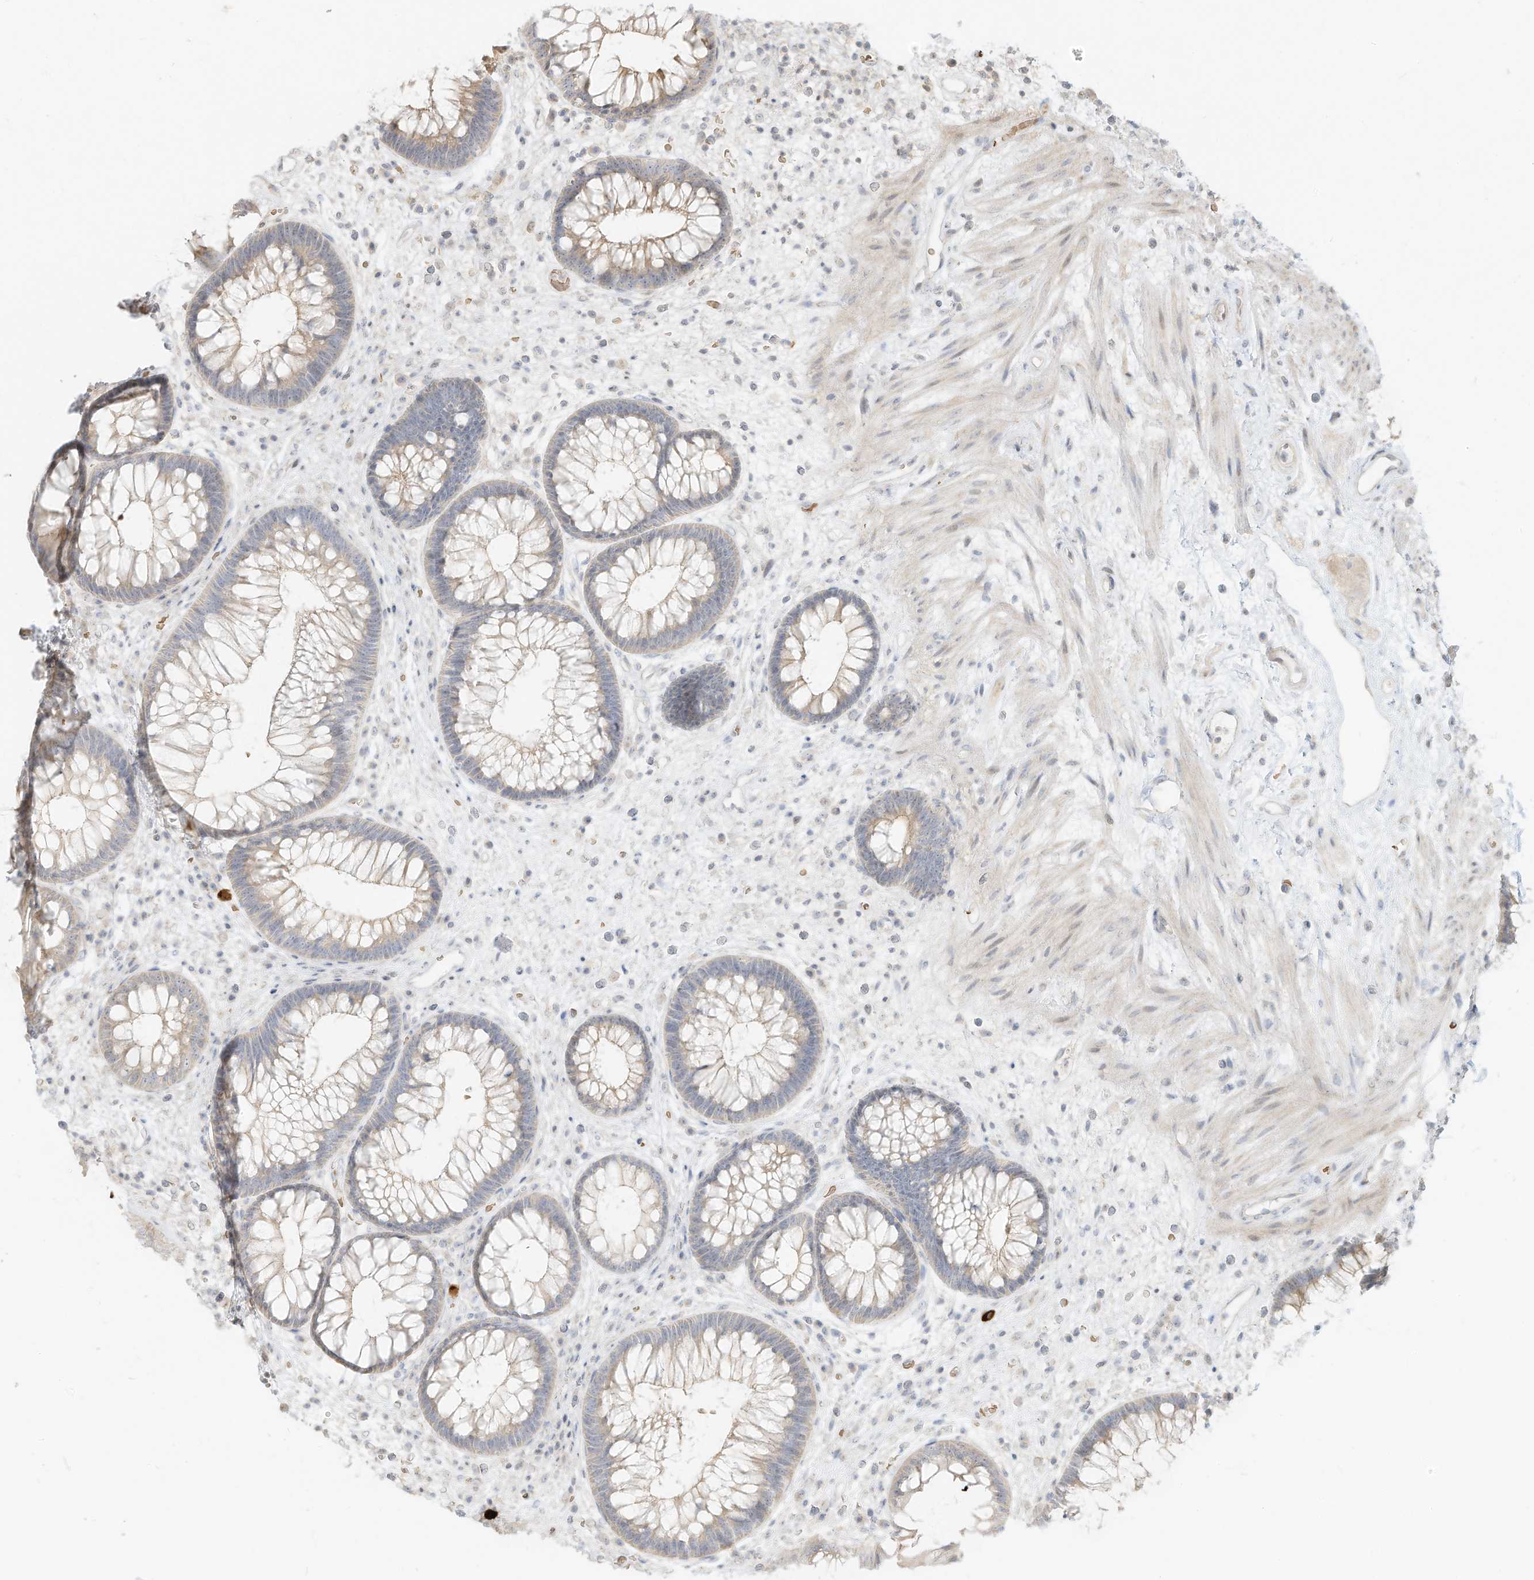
{"staining": {"intensity": "weak", "quantity": "<25%", "location": "cytoplasmic/membranous"}, "tissue": "rectum", "cell_type": "Glandular cells", "image_type": "normal", "snomed": [{"axis": "morphology", "description": "Normal tissue, NOS"}, {"axis": "topography", "description": "Rectum"}], "caption": "High power microscopy image of an IHC histopathology image of normal rectum, revealing no significant positivity in glandular cells. (Brightfield microscopy of DAB (3,3'-diaminobenzidine) immunohistochemistry at high magnification).", "gene": "OFD1", "patient": {"sex": "male", "age": 51}}